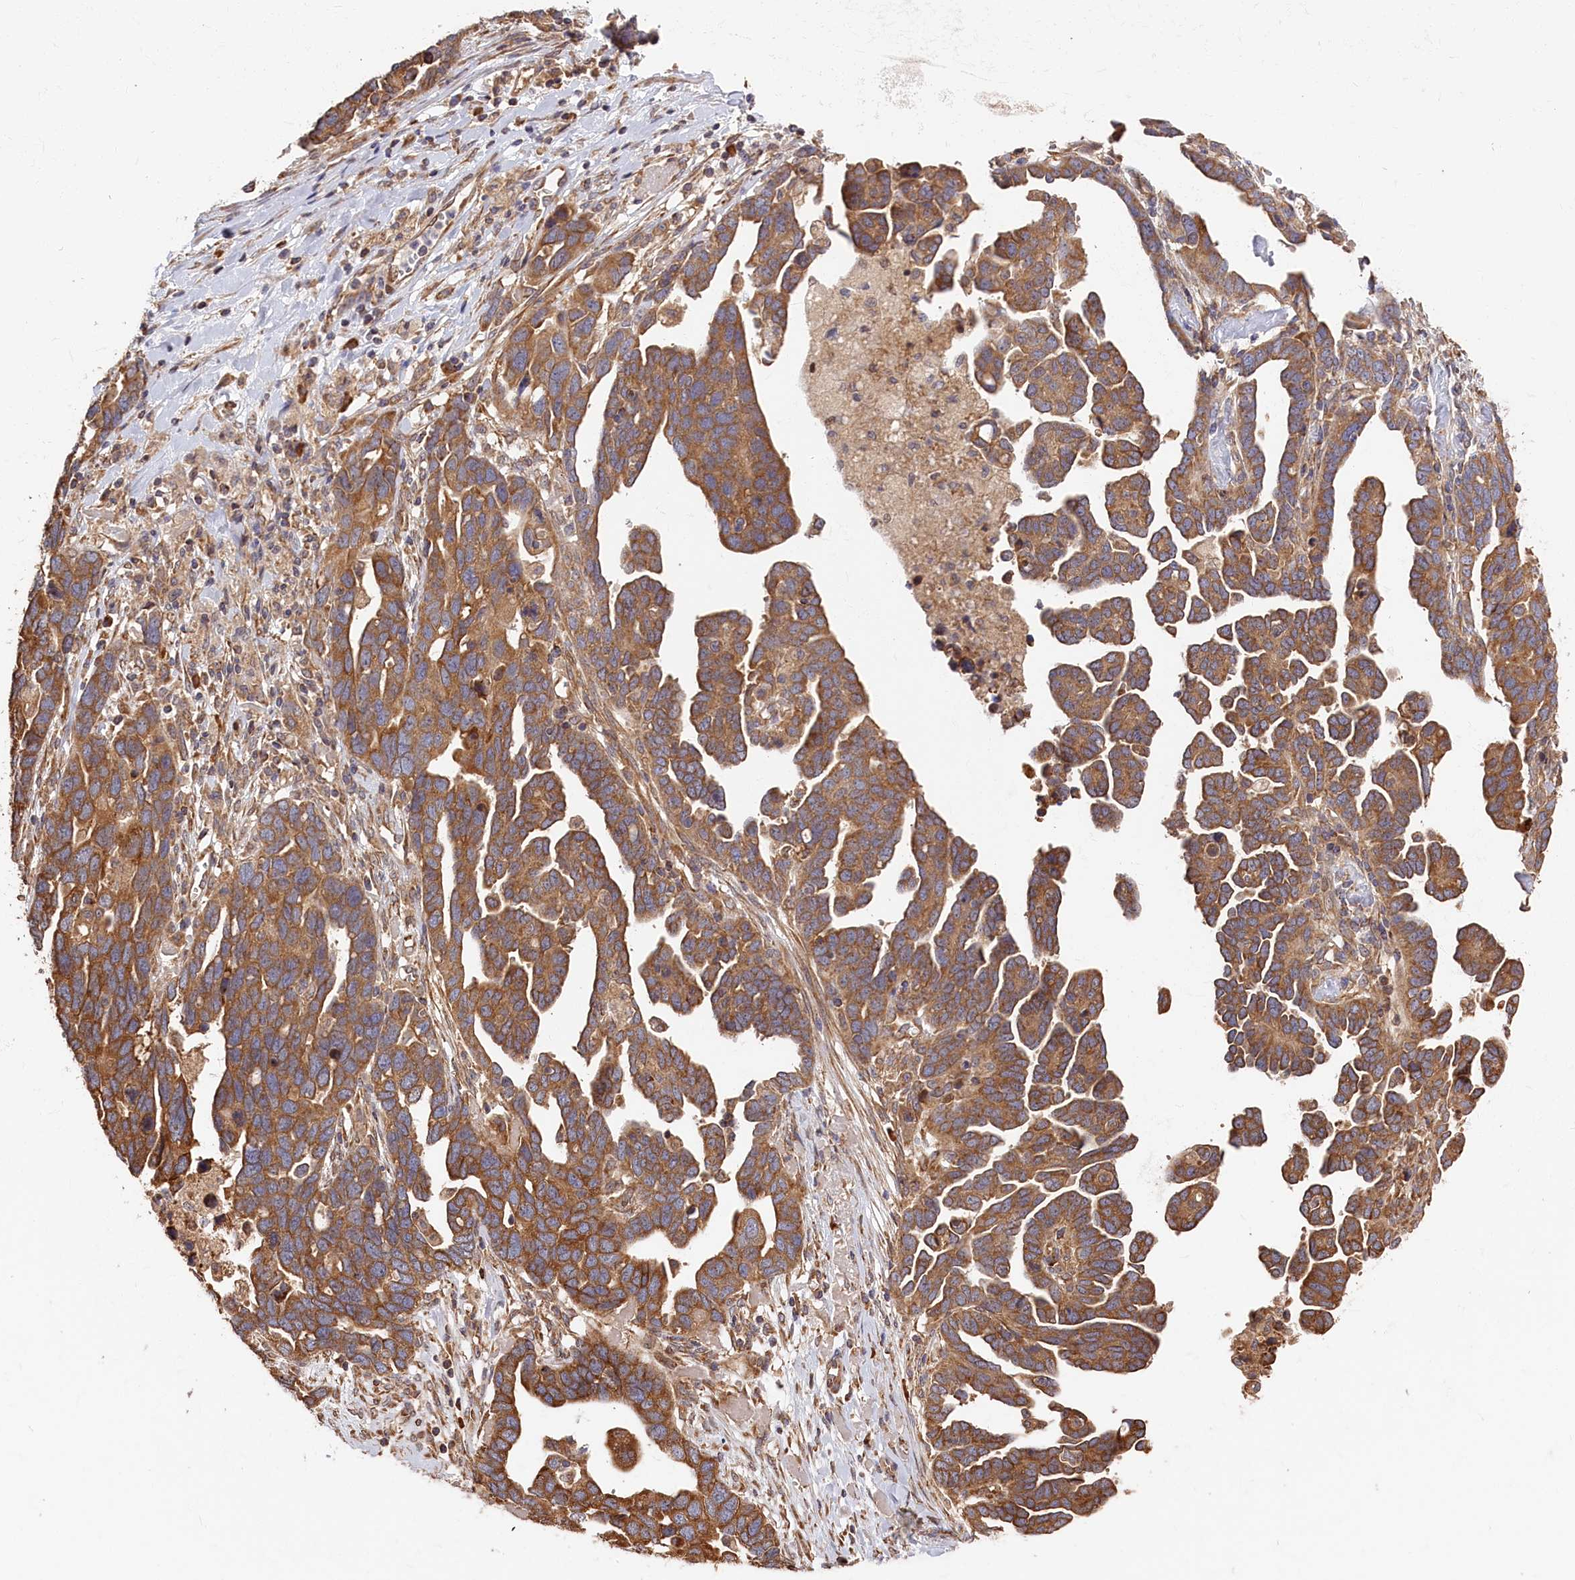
{"staining": {"intensity": "moderate", "quantity": ">75%", "location": "cytoplasmic/membranous"}, "tissue": "ovarian cancer", "cell_type": "Tumor cells", "image_type": "cancer", "snomed": [{"axis": "morphology", "description": "Cystadenocarcinoma, serous, NOS"}, {"axis": "topography", "description": "Ovary"}], "caption": "Immunohistochemistry (IHC) (DAB (3,3'-diaminobenzidine)) staining of human ovarian cancer shows moderate cytoplasmic/membranous protein staining in approximately >75% of tumor cells.", "gene": "CEP44", "patient": {"sex": "female", "age": 54}}